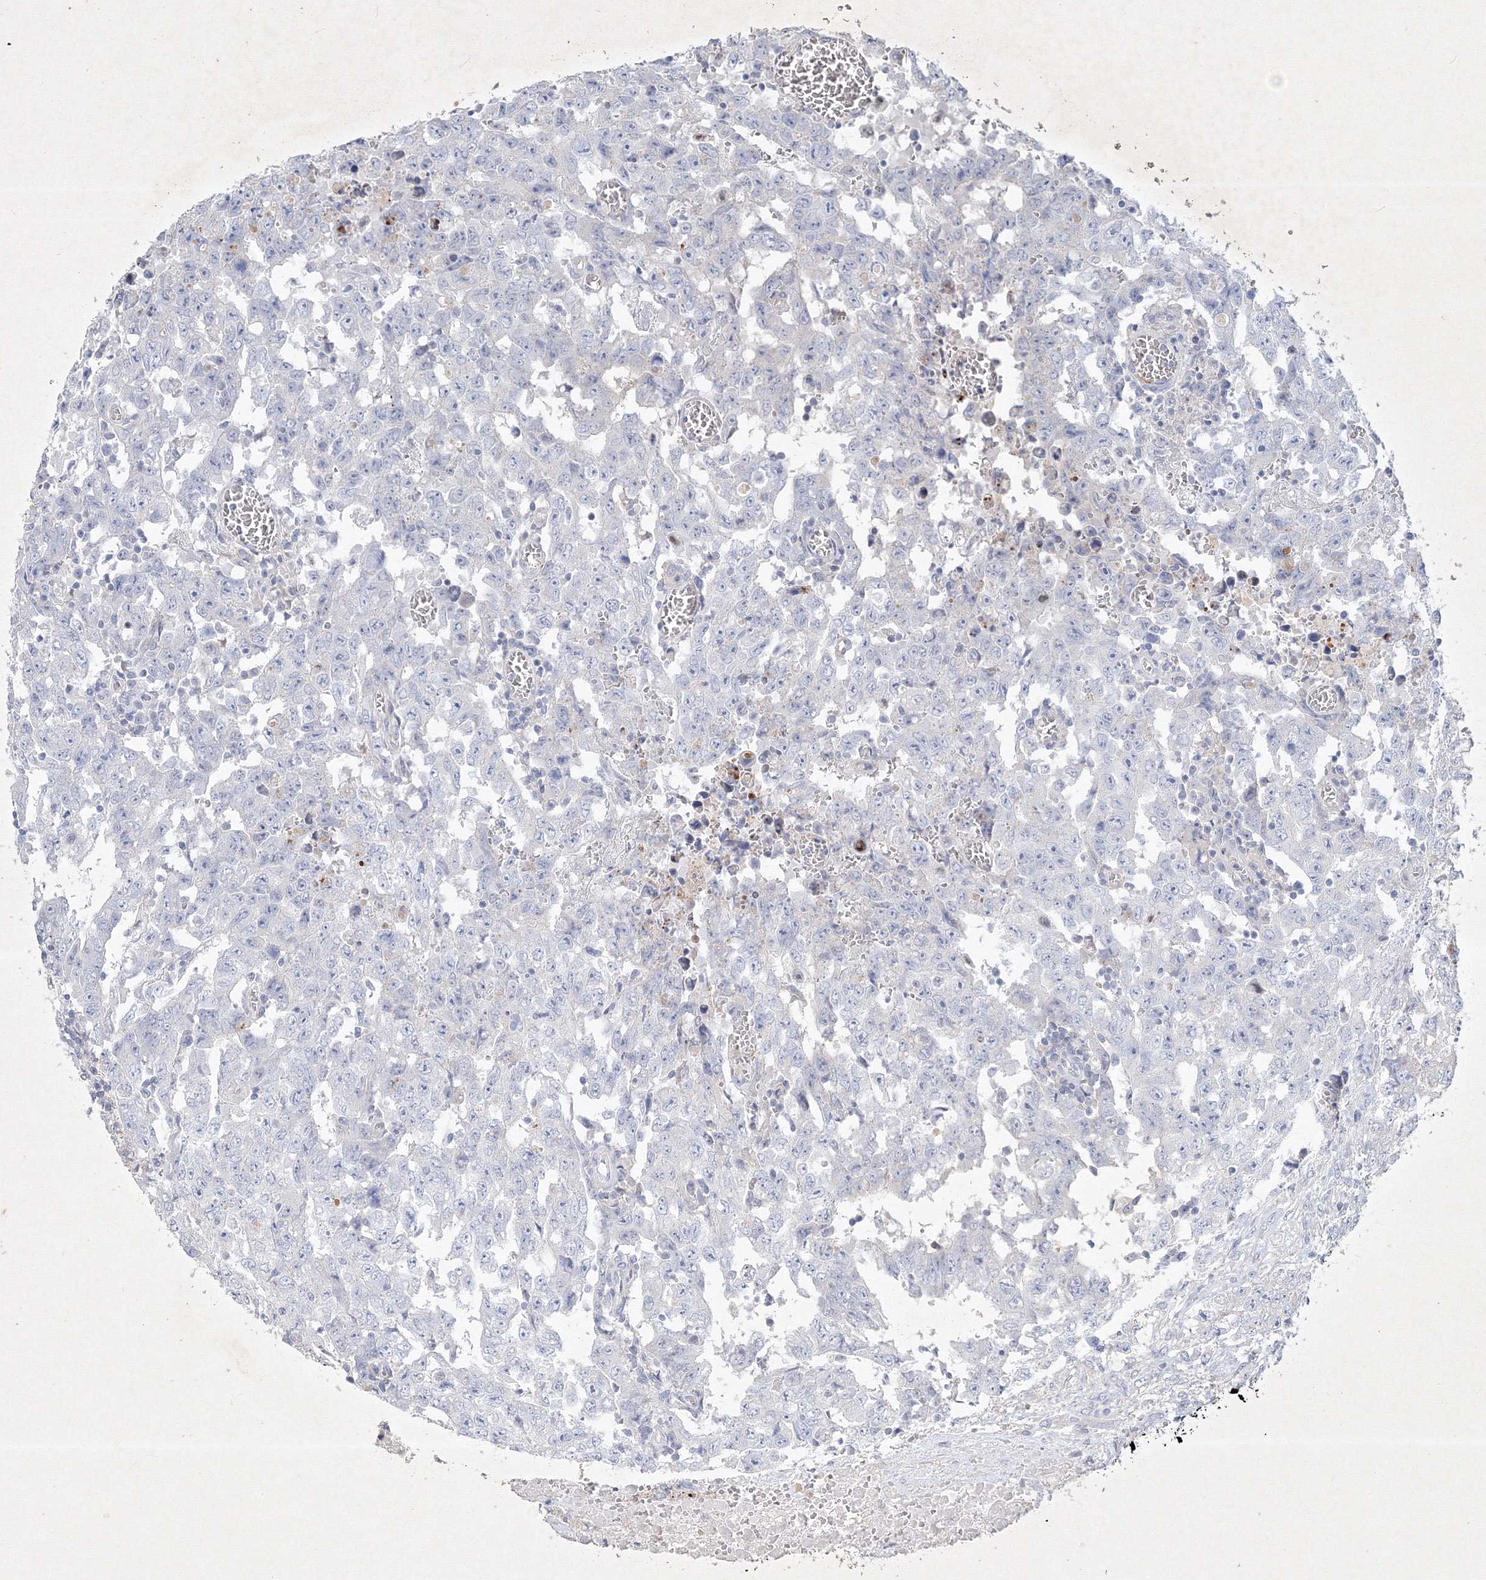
{"staining": {"intensity": "negative", "quantity": "none", "location": "none"}, "tissue": "testis cancer", "cell_type": "Tumor cells", "image_type": "cancer", "snomed": [{"axis": "morphology", "description": "Carcinoma, Embryonal, NOS"}, {"axis": "topography", "description": "Testis"}], "caption": "Embryonal carcinoma (testis) was stained to show a protein in brown. There is no significant positivity in tumor cells. (DAB (3,3'-diaminobenzidine) immunohistochemistry visualized using brightfield microscopy, high magnification).", "gene": "CXXC4", "patient": {"sex": "male", "age": 26}}